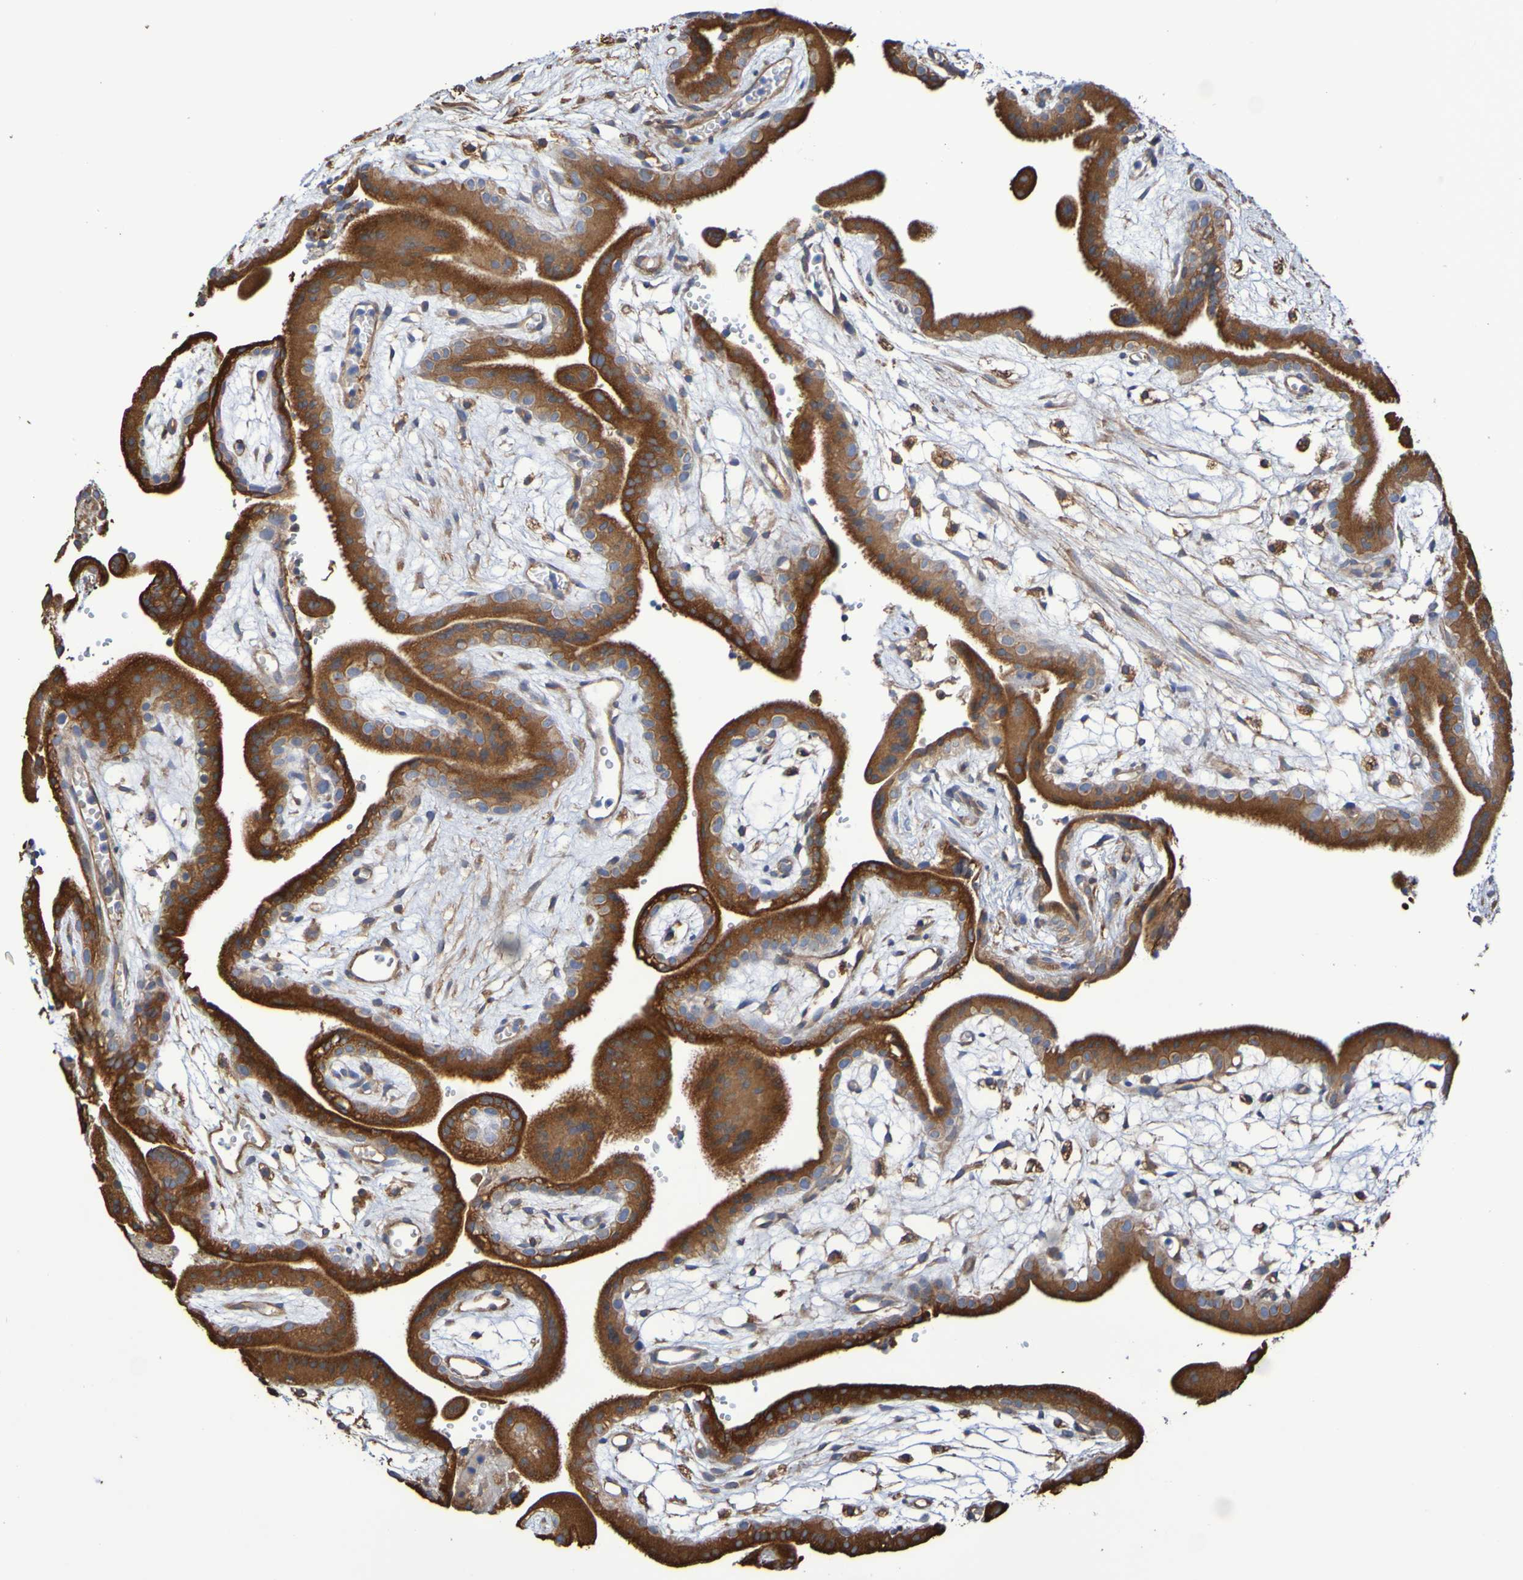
{"staining": {"intensity": "moderate", "quantity": ">75%", "location": "cytoplasmic/membranous"}, "tissue": "placenta", "cell_type": "Decidual cells", "image_type": "normal", "snomed": [{"axis": "morphology", "description": "Normal tissue, NOS"}, {"axis": "topography", "description": "Placenta"}], "caption": "Placenta stained for a protein (brown) demonstrates moderate cytoplasmic/membranous positive expression in approximately >75% of decidual cells.", "gene": "RAB11A", "patient": {"sex": "female", "age": 18}}